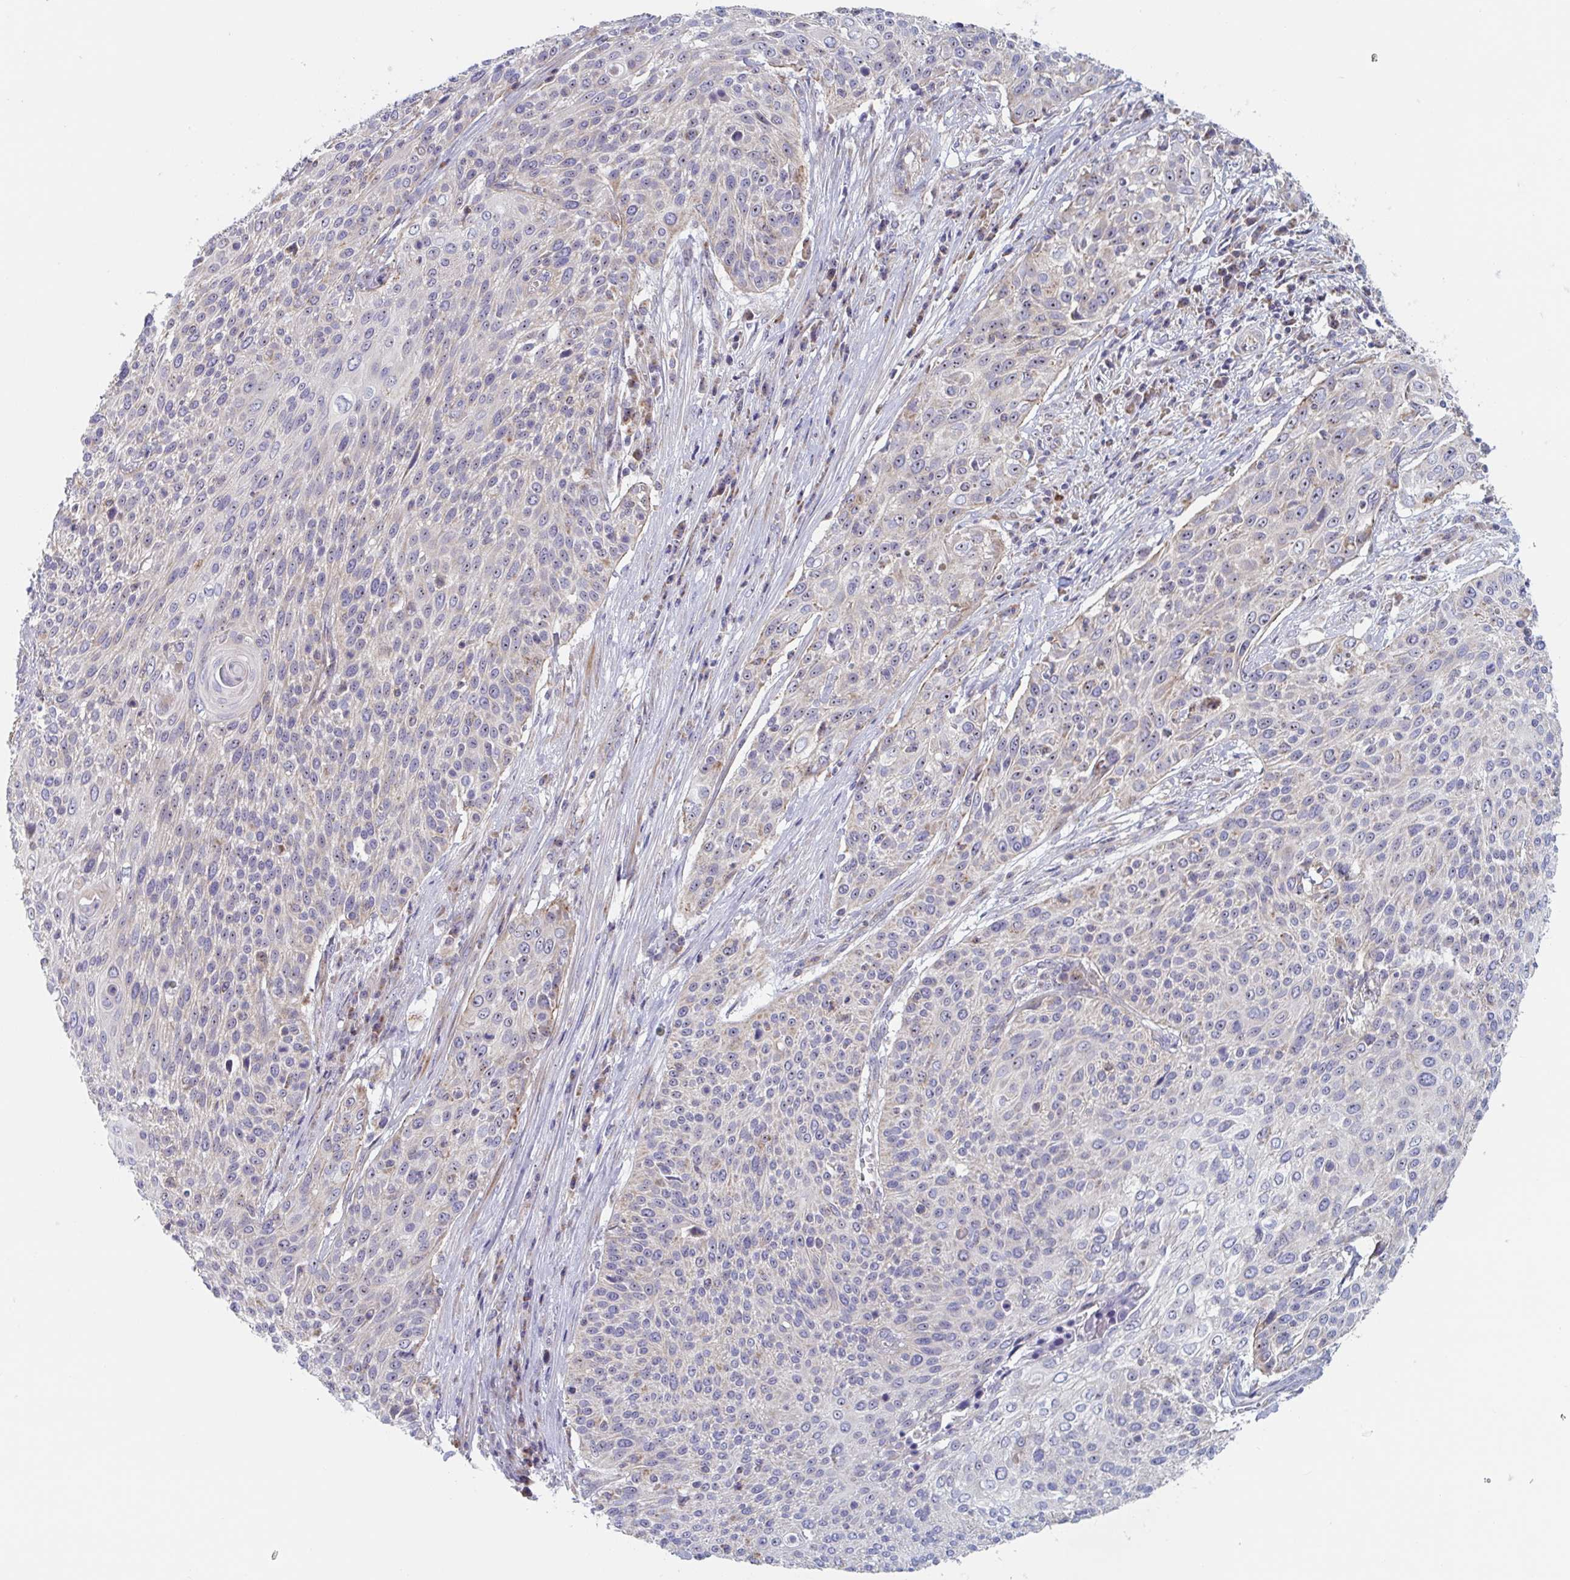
{"staining": {"intensity": "weak", "quantity": "25%-75%", "location": "nuclear"}, "tissue": "cervical cancer", "cell_type": "Tumor cells", "image_type": "cancer", "snomed": [{"axis": "morphology", "description": "Squamous cell carcinoma, NOS"}, {"axis": "topography", "description": "Cervix"}], "caption": "Cervical cancer (squamous cell carcinoma) stained with a protein marker demonstrates weak staining in tumor cells.", "gene": "MRPL53", "patient": {"sex": "female", "age": 31}}